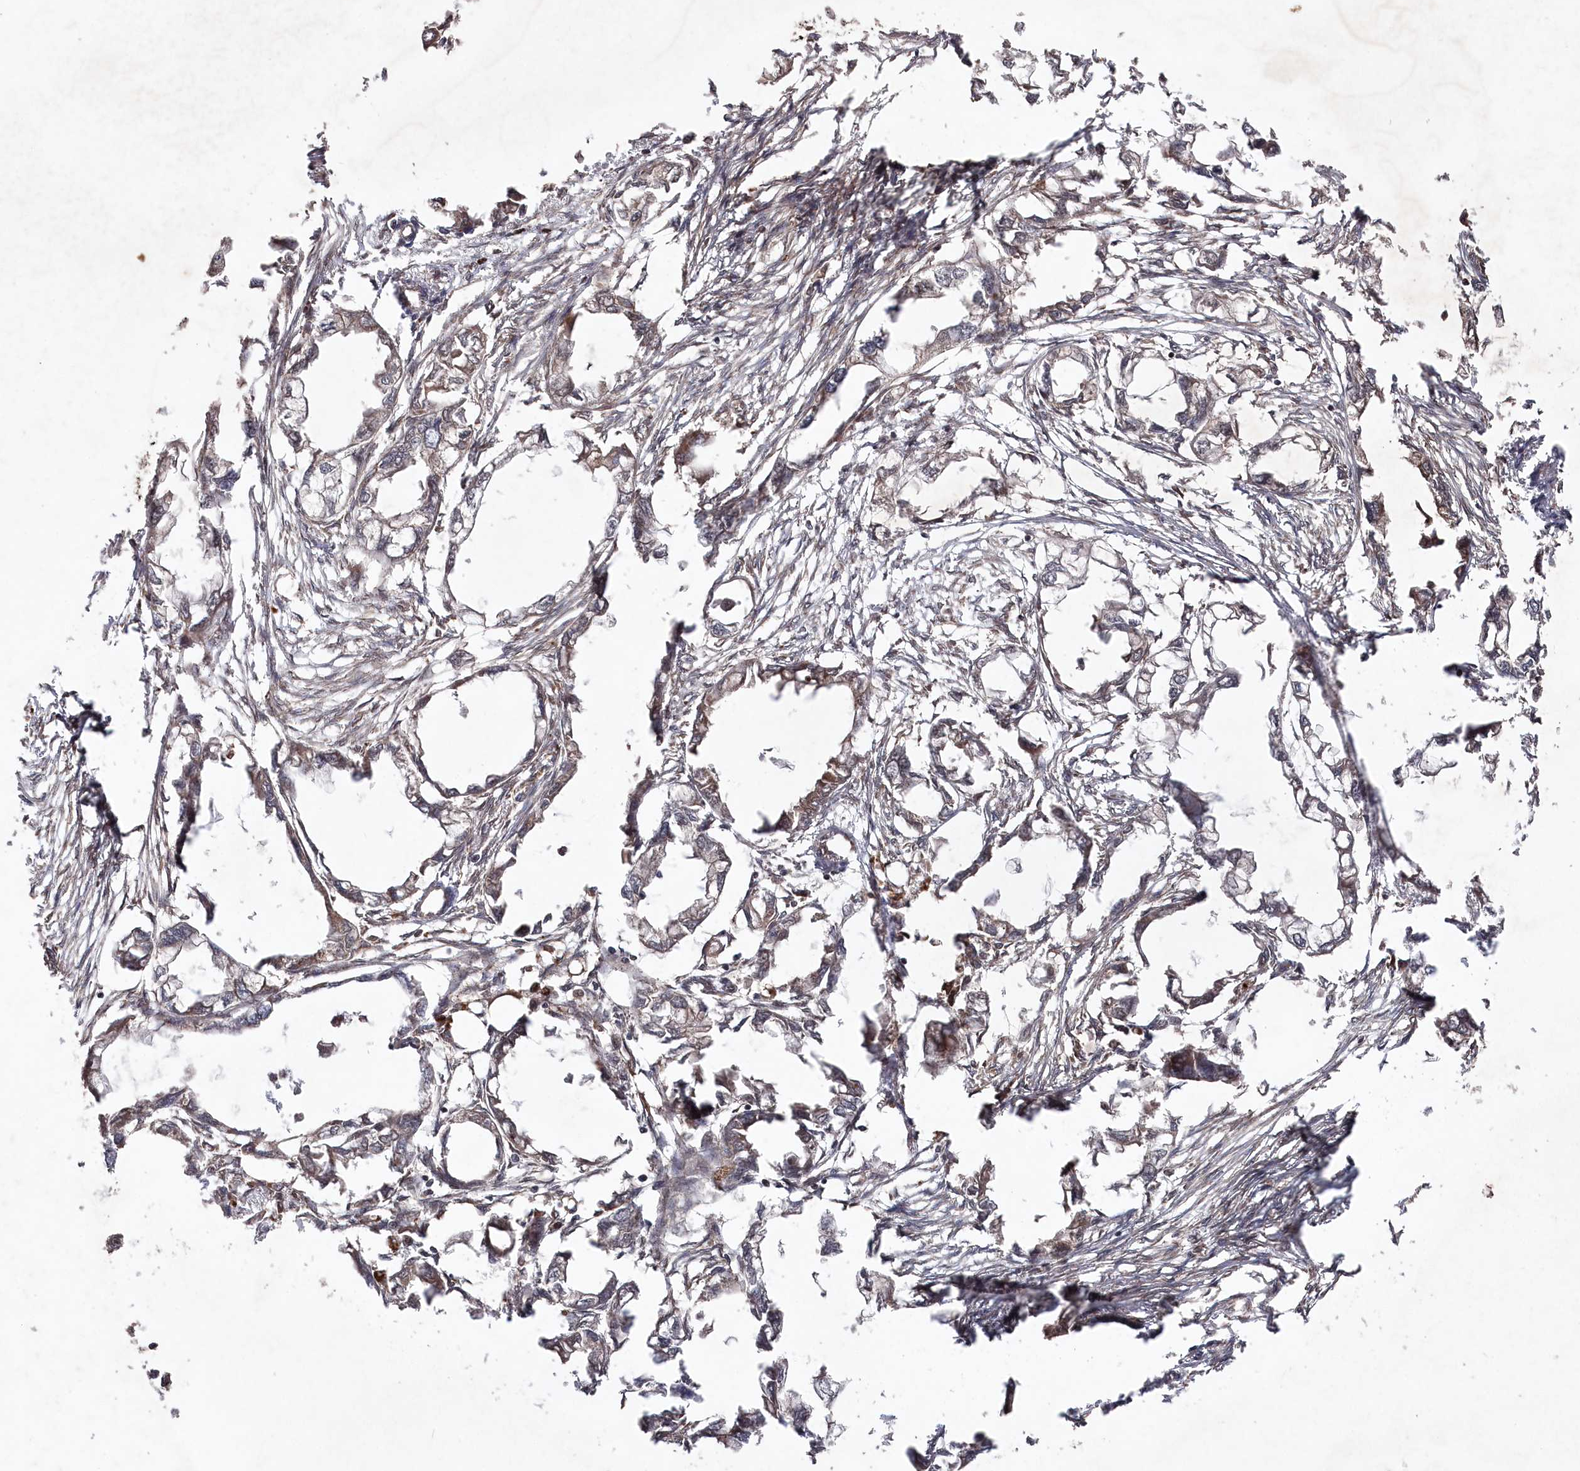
{"staining": {"intensity": "weak", "quantity": "<25%", "location": "cytoplasmic/membranous"}, "tissue": "endometrial cancer", "cell_type": "Tumor cells", "image_type": "cancer", "snomed": [{"axis": "morphology", "description": "Adenocarcinoma, NOS"}, {"axis": "morphology", "description": "Adenocarcinoma, metastatic, NOS"}, {"axis": "topography", "description": "Adipose tissue"}, {"axis": "topography", "description": "Endometrium"}], "caption": "This is a histopathology image of immunohistochemistry (IHC) staining of endometrial cancer (adenocarcinoma), which shows no expression in tumor cells.", "gene": "BORCS7", "patient": {"sex": "female", "age": 67}}